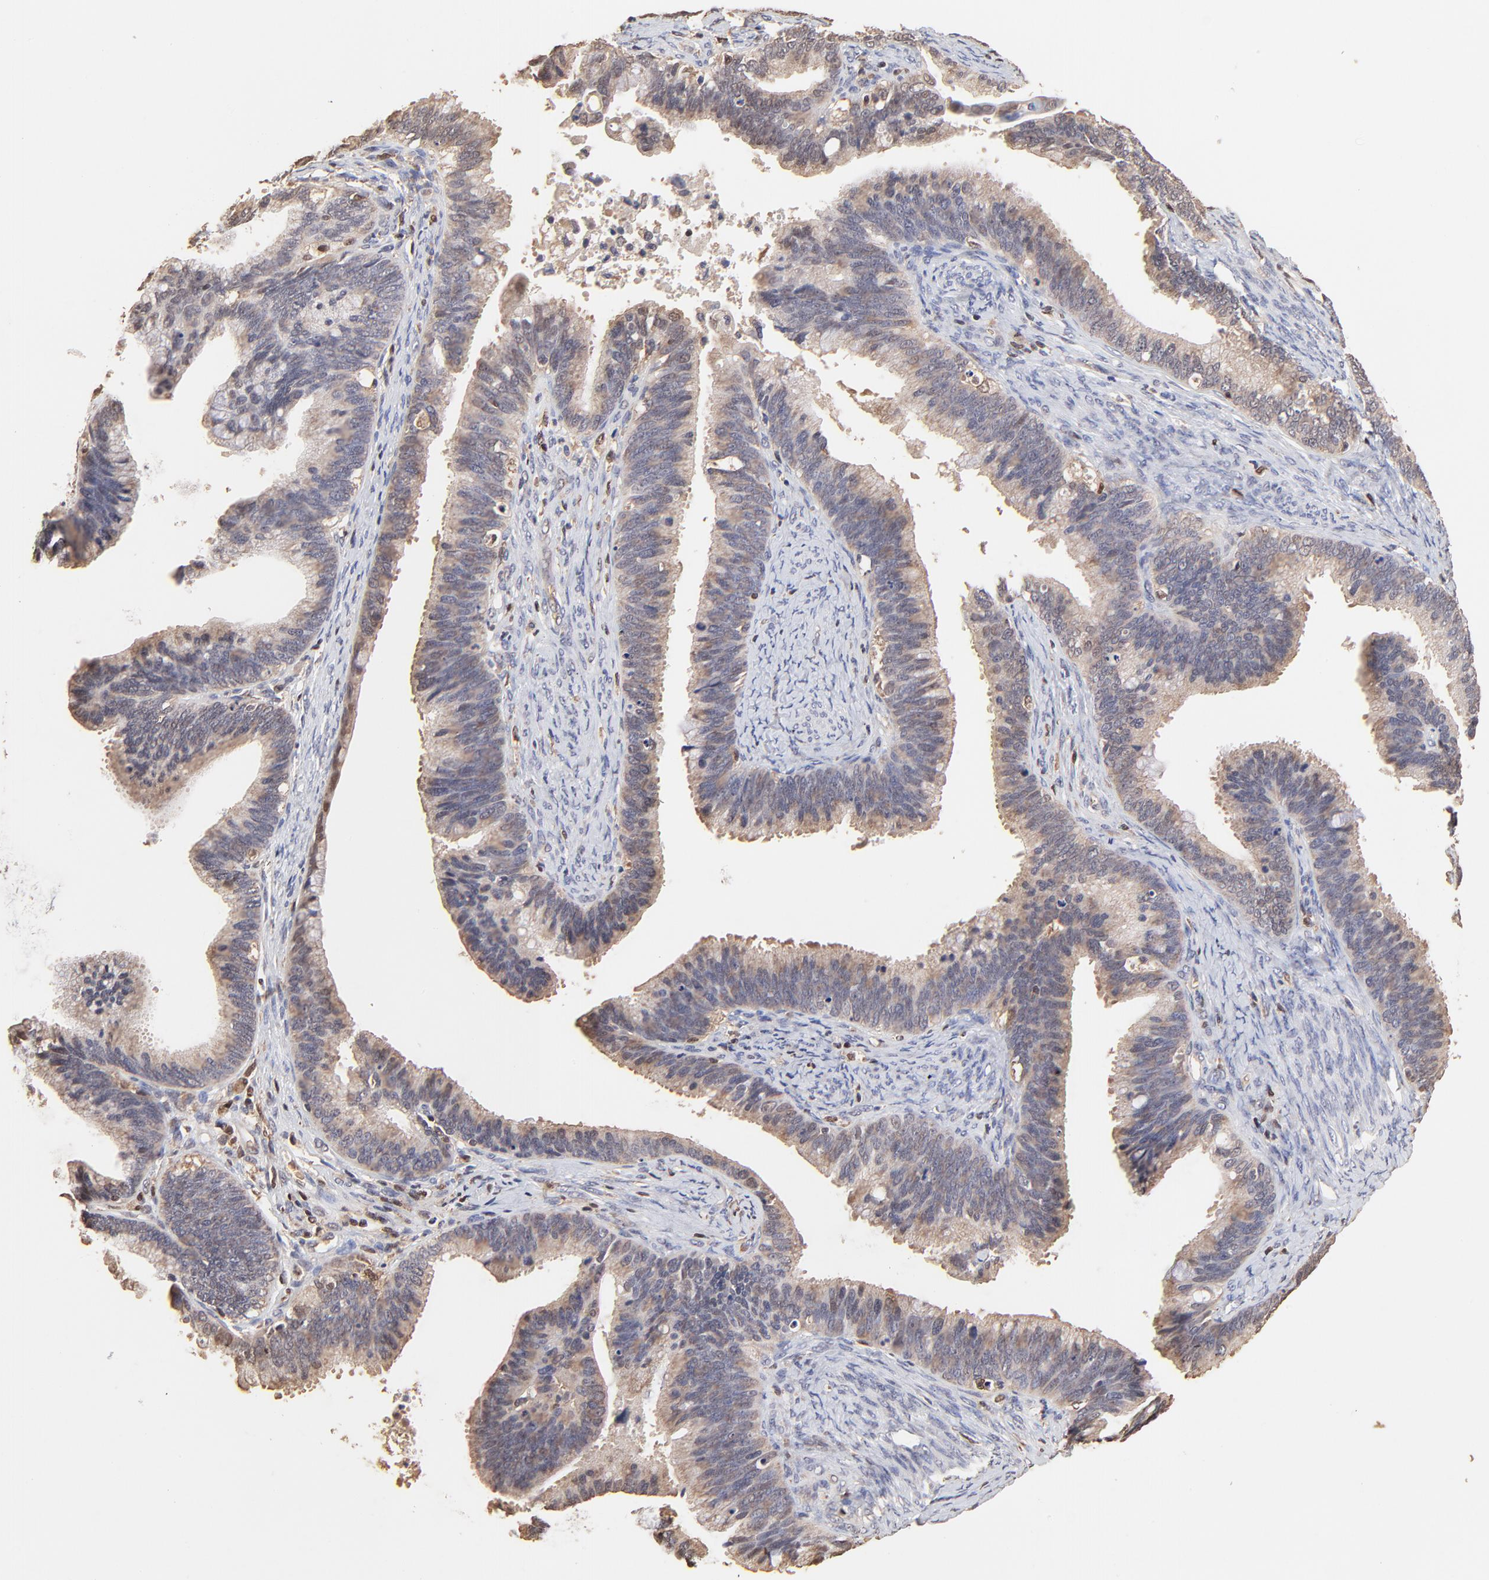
{"staining": {"intensity": "weak", "quantity": ">75%", "location": "cytoplasmic/membranous"}, "tissue": "cervical cancer", "cell_type": "Tumor cells", "image_type": "cancer", "snomed": [{"axis": "morphology", "description": "Adenocarcinoma, NOS"}, {"axis": "topography", "description": "Cervix"}], "caption": "Brown immunohistochemical staining in human cervical adenocarcinoma demonstrates weak cytoplasmic/membranous expression in about >75% of tumor cells.", "gene": "CASP1", "patient": {"sex": "female", "age": 47}}